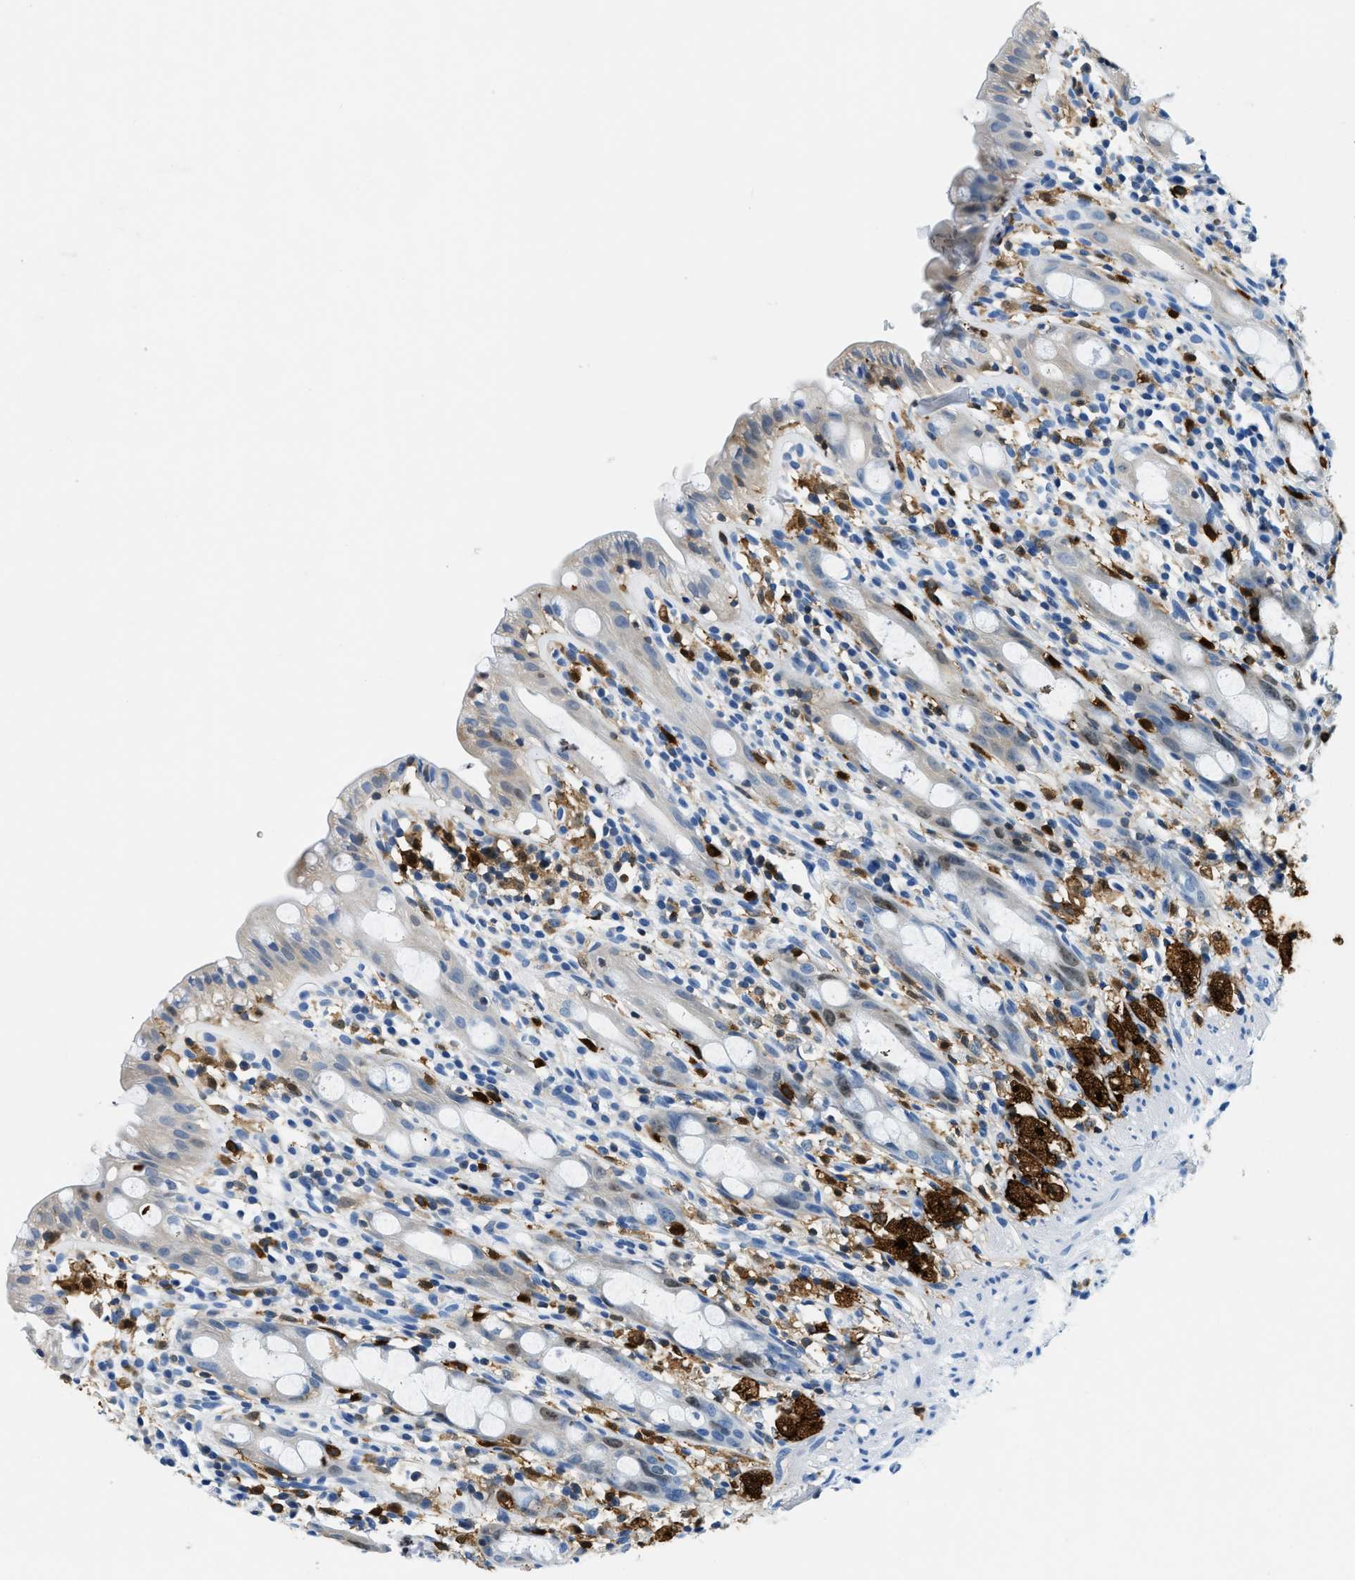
{"staining": {"intensity": "negative", "quantity": "none", "location": "none"}, "tissue": "rectum", "cell_type": "Glandular cells", "image_type": "normal", "snomed": [{"axis": "morphology", "description": "Normal tissue, NOS"}, {"axis": "topography", "description": "Rectum"}], "caption": "The histopathology image displays no staining of glandular cells in benign rectum.", "gene": "CAPG", "patient": {"sex": "male", "age": 44}}